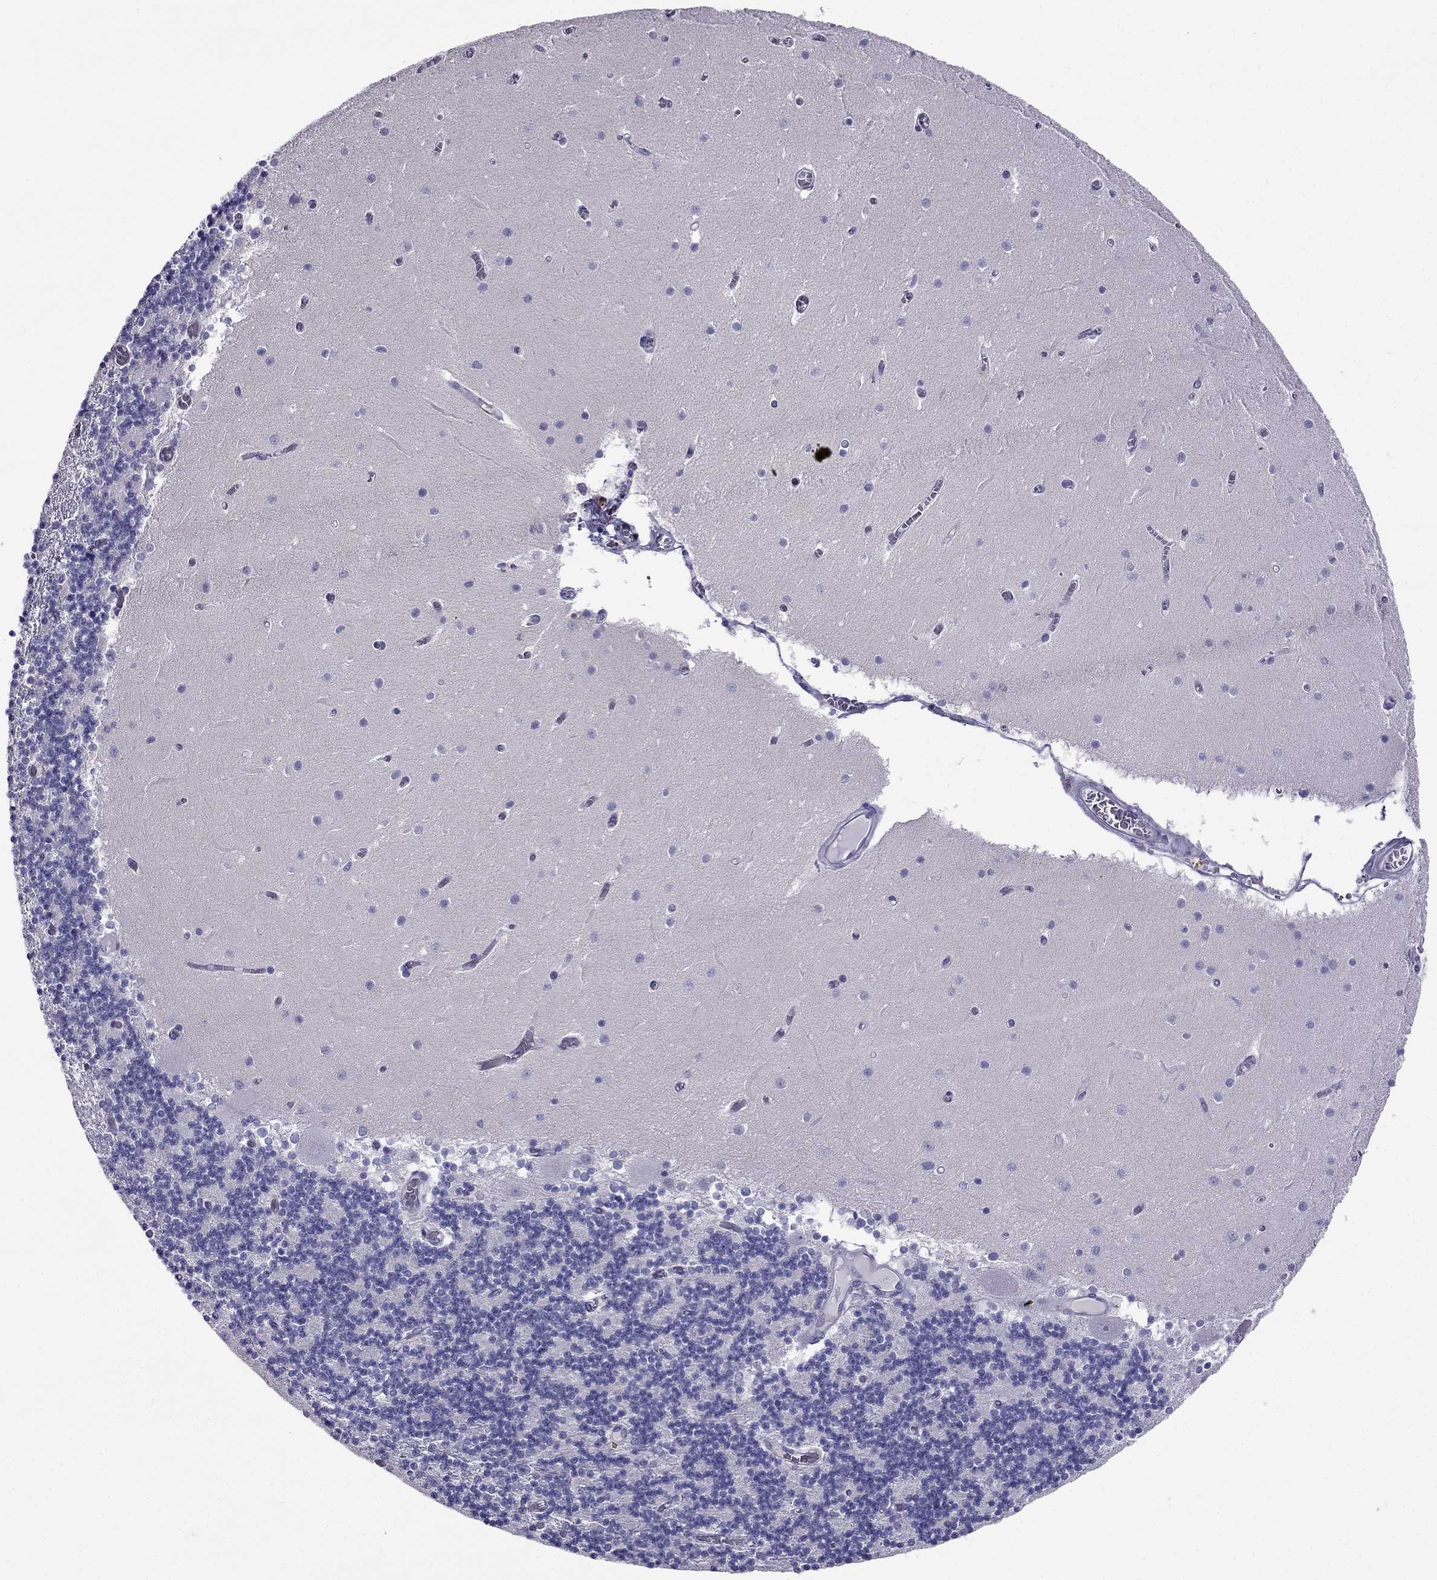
{"staining": {"intensity": "negative", "quantity": "none", "location": "none"}, "tissue": "cerebellum", "cell_type": "Cells in granular layer", "image_type": "normal", "snomed": [{"axis": "morphology", "description": "Normal tissue, NOS"}, {"axis": "topography", "description": "Cerebellum"}], "caption": "High magnification brightfield microscopy of normal cerebellum stained with DAB (brown) and counterstained with hematoxylin (blue): cells in granular layer show no significant expression. (DAB immunohistochemistry (IHC) with hematoxylin counter stain).", "gene": "CROCC2", "patient": {"sex": "female", "age": 28}}